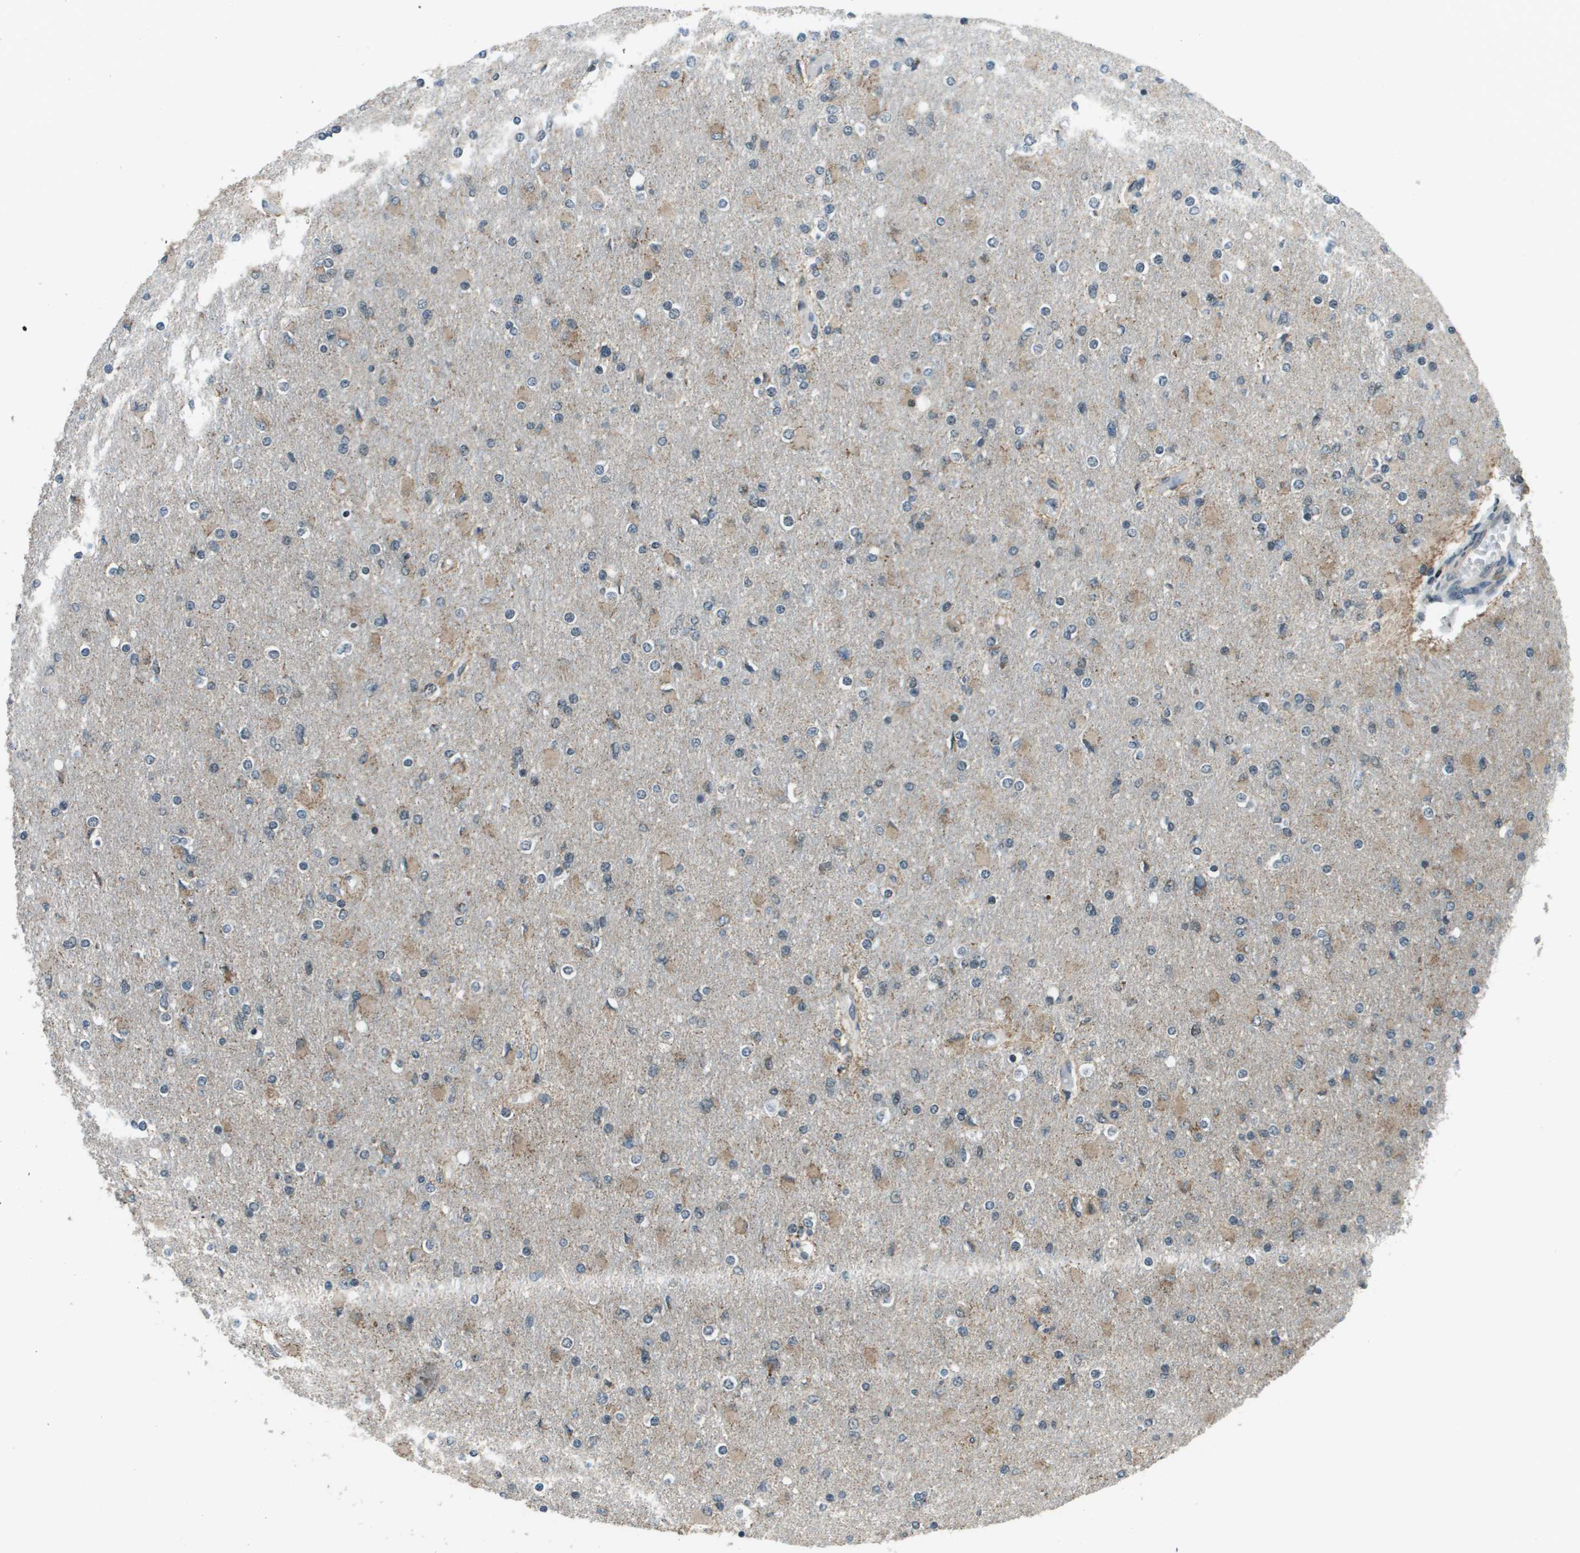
{"staining": {"intensity": "weak", "quantity": "25%-75%", "location": "cytoplasmic/membranous"}, "tissue": "glioma", "cell_type": "Tumor cells", "image_type": "cancer", "snomed": [{"axis": "morphology", "description": "Glioma, malignant, High grade"}, {"axis": "topography", "description": "Cerebral cortex"}], "caption": "Immunohistochemical staining of human glioma reveals weak cytoplasmic/membranous protein positivity in approximately 25%-75% of tumor cells.", "gene": "PPFIA1", "patient": {"sex": "female", "age": 36}}